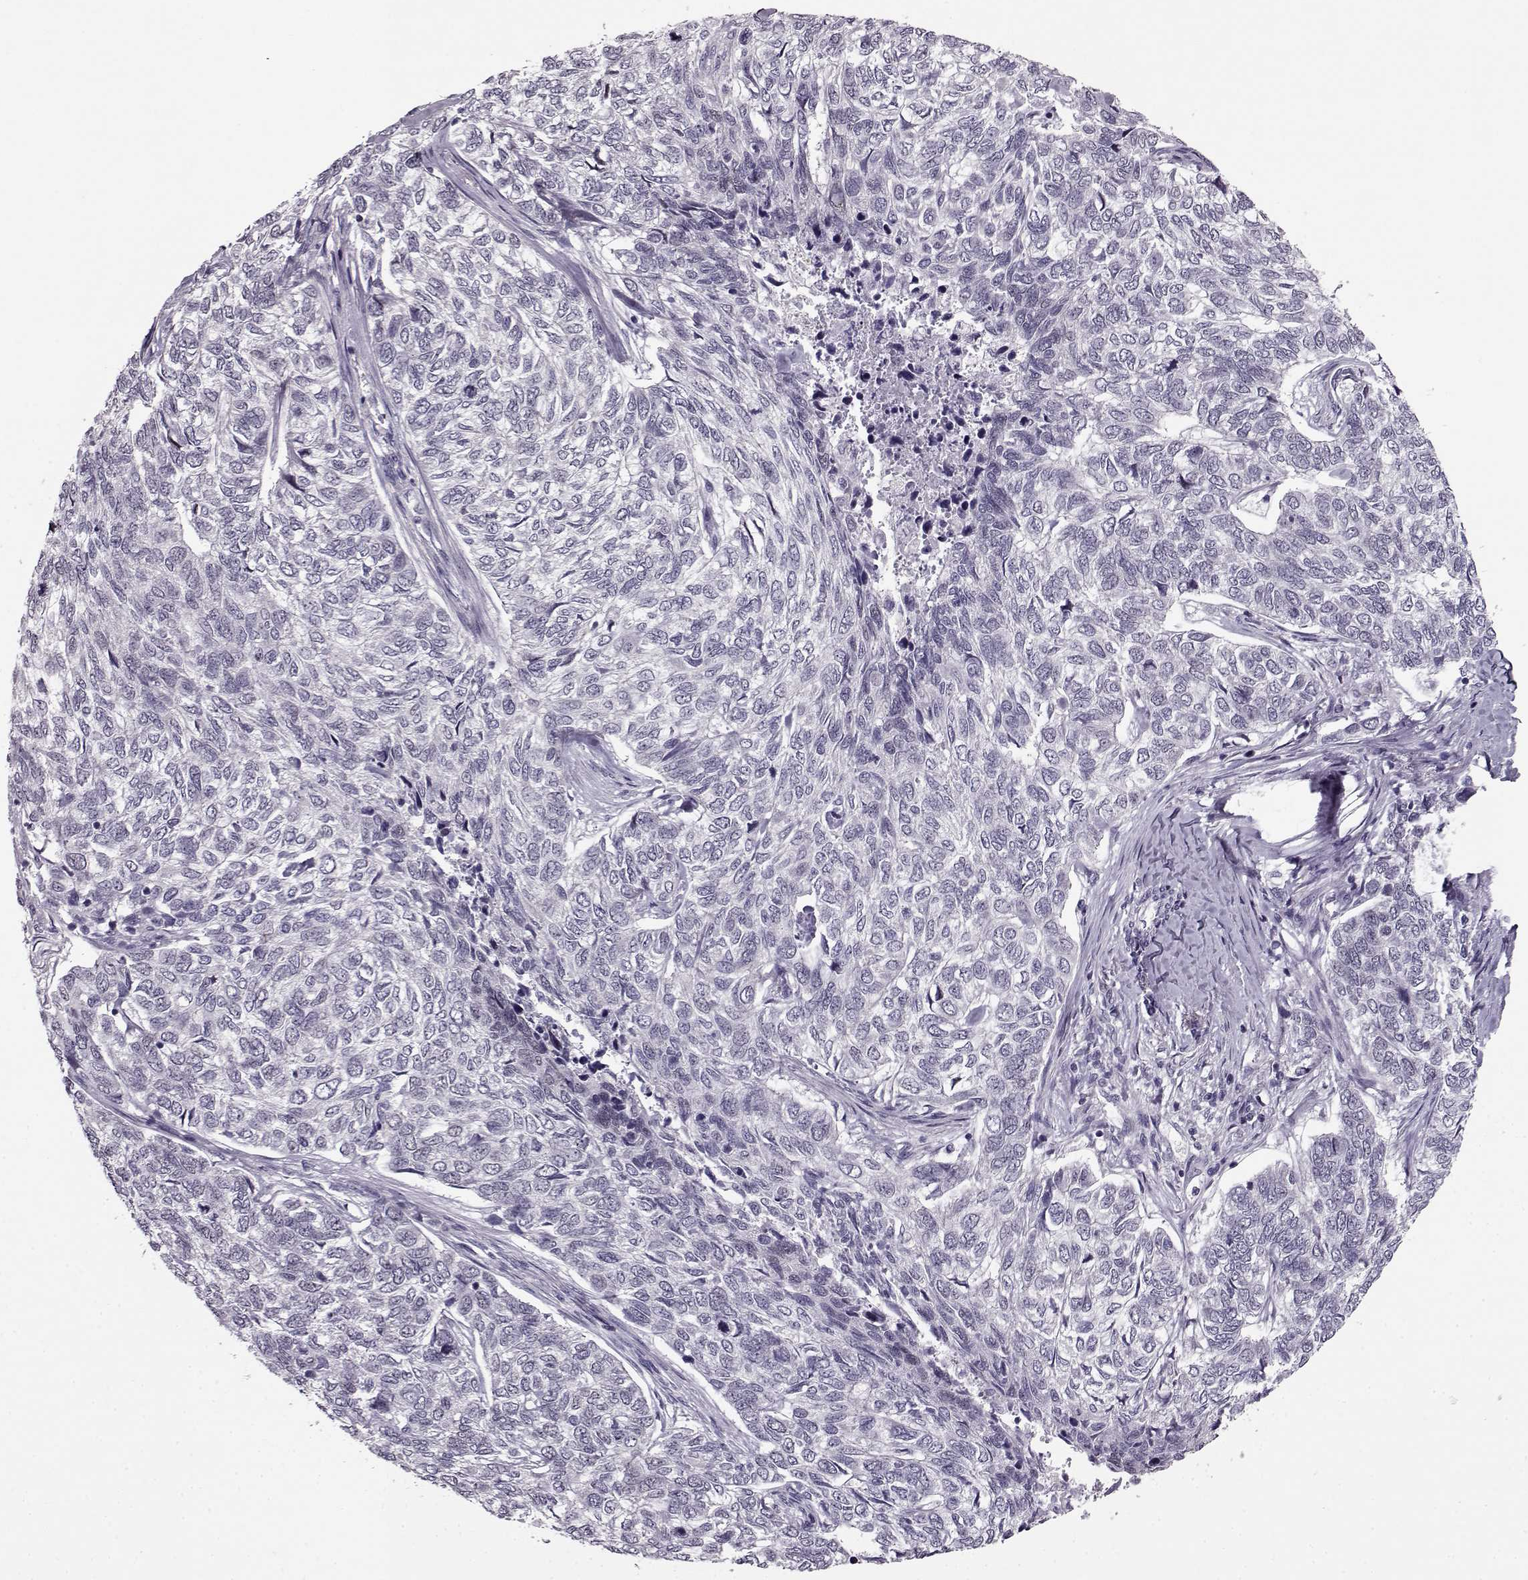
{"staining": {"intensity": "negative", "quantity": "none", "location": "none"}, "tissue": "skin cancer", "cell_type": "Tumor cells", "image_type": "cancer", "snomed": [{"axis": "morphology", "description": "Basal cell carcinoma"}, {"axis": "topography", "description": "Skin"}], "caption": "Tumor cells are negative for brown protein staining in skin cancer (basal cell carcinoma).", "gene": "RP1L1", "patient": {"sex": "female", "age": 65}}